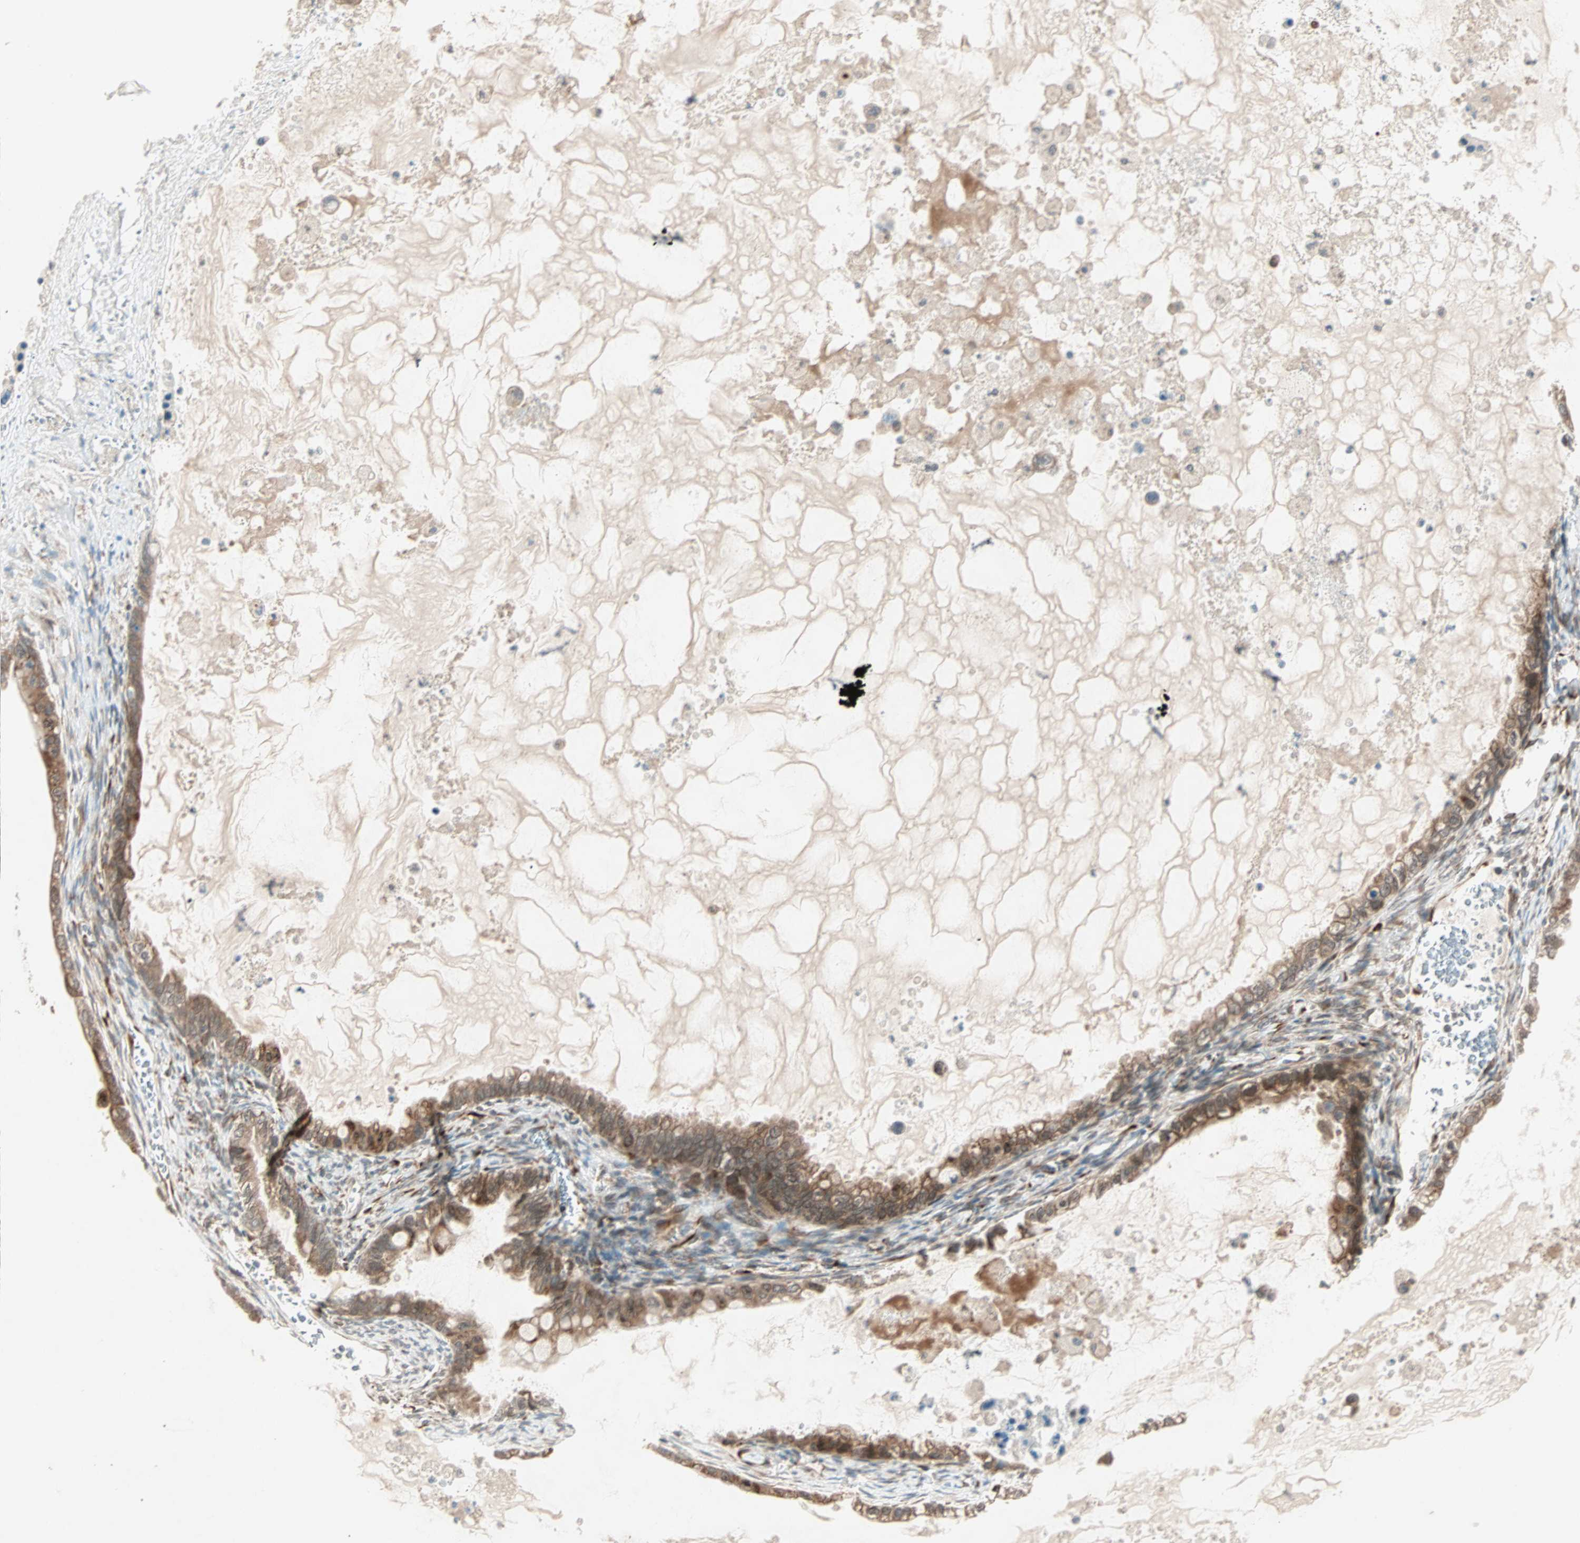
{"staining": {"intensity": "moderate", "quantity": ">75%", "location": "cytoplasmic/membranous"}, "tissue": "ovarian cancer", "cell_type": "Tumor cells", "image_type": "cancer", "snomed": [{"axis": "morphology", "description": "Cystadenocarcinoma, mucinous, NOS"}, {"axis": "topography", "description": "Ovary"}], "caption": "About >75% of tumor cells in ovarian cancer reveal moderate cytoplasmic/membranous protein expression as visualized by brown immunohistochemical staining.", "gene": "ZNF37A", "patient": {"sex": "female", "age": 80}}